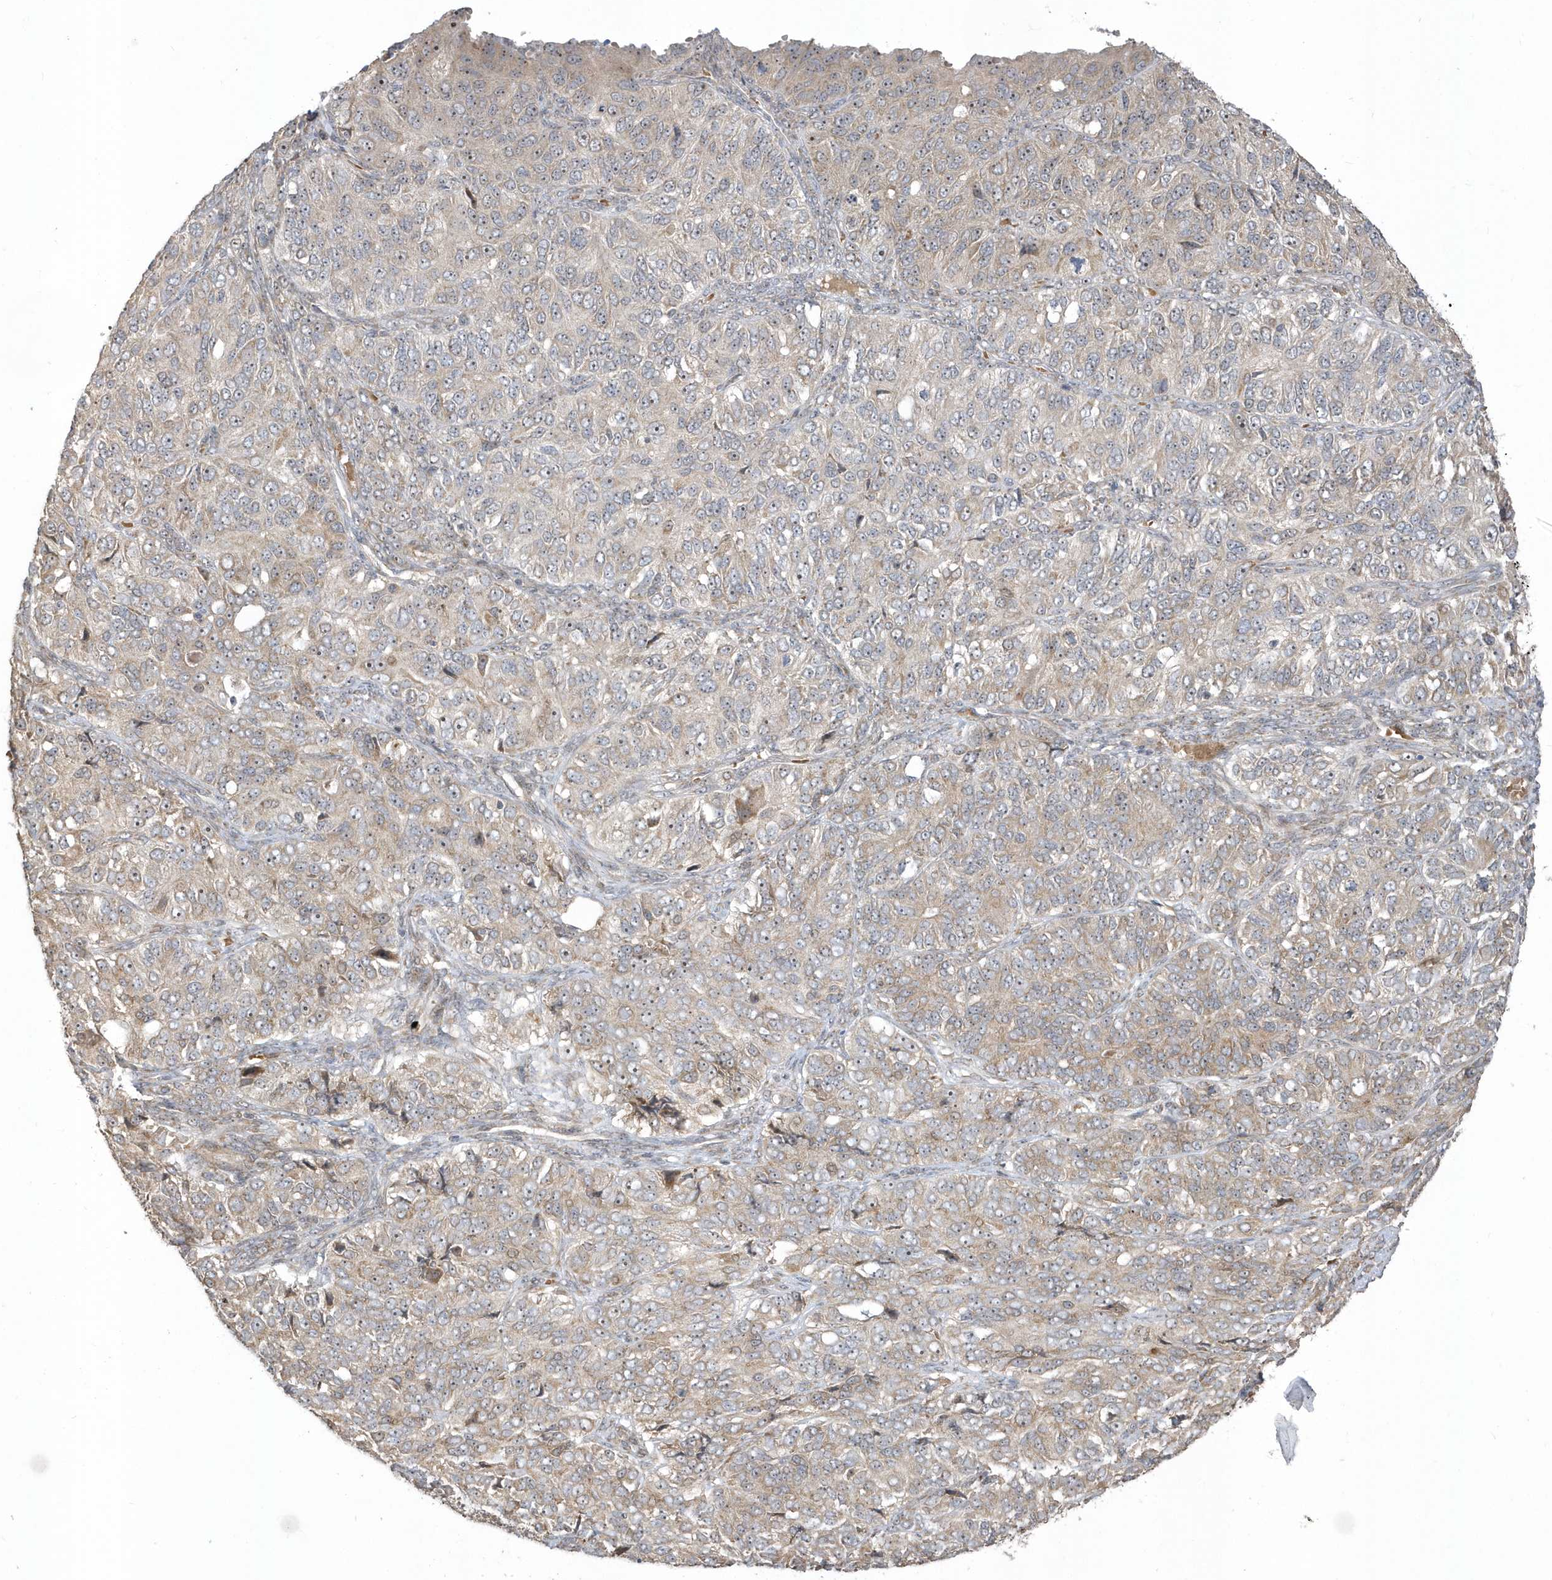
{"staining": {"intensity": "weak", "quantity": "25%-75%", "location": "cytoplasmic/membranous"}, "tissue": "ovarian cancer", "cell_type": "Tumor cells", "image_type": "cancer", "snomed": [{"axis": "morphology", "description": "Carcinoma, endometroid"}, {"axis": "topography", "description": "Ovary"}], "caption": "An image showing weak cytoplasmic/membranous staining in about 25%-75% of tumor cells in endometroid carcinoma (ovarian), as visualized by brown immunohistochemical staining.", "gene": "ECM2", "patient": {"sex": "female", "age": 51}}